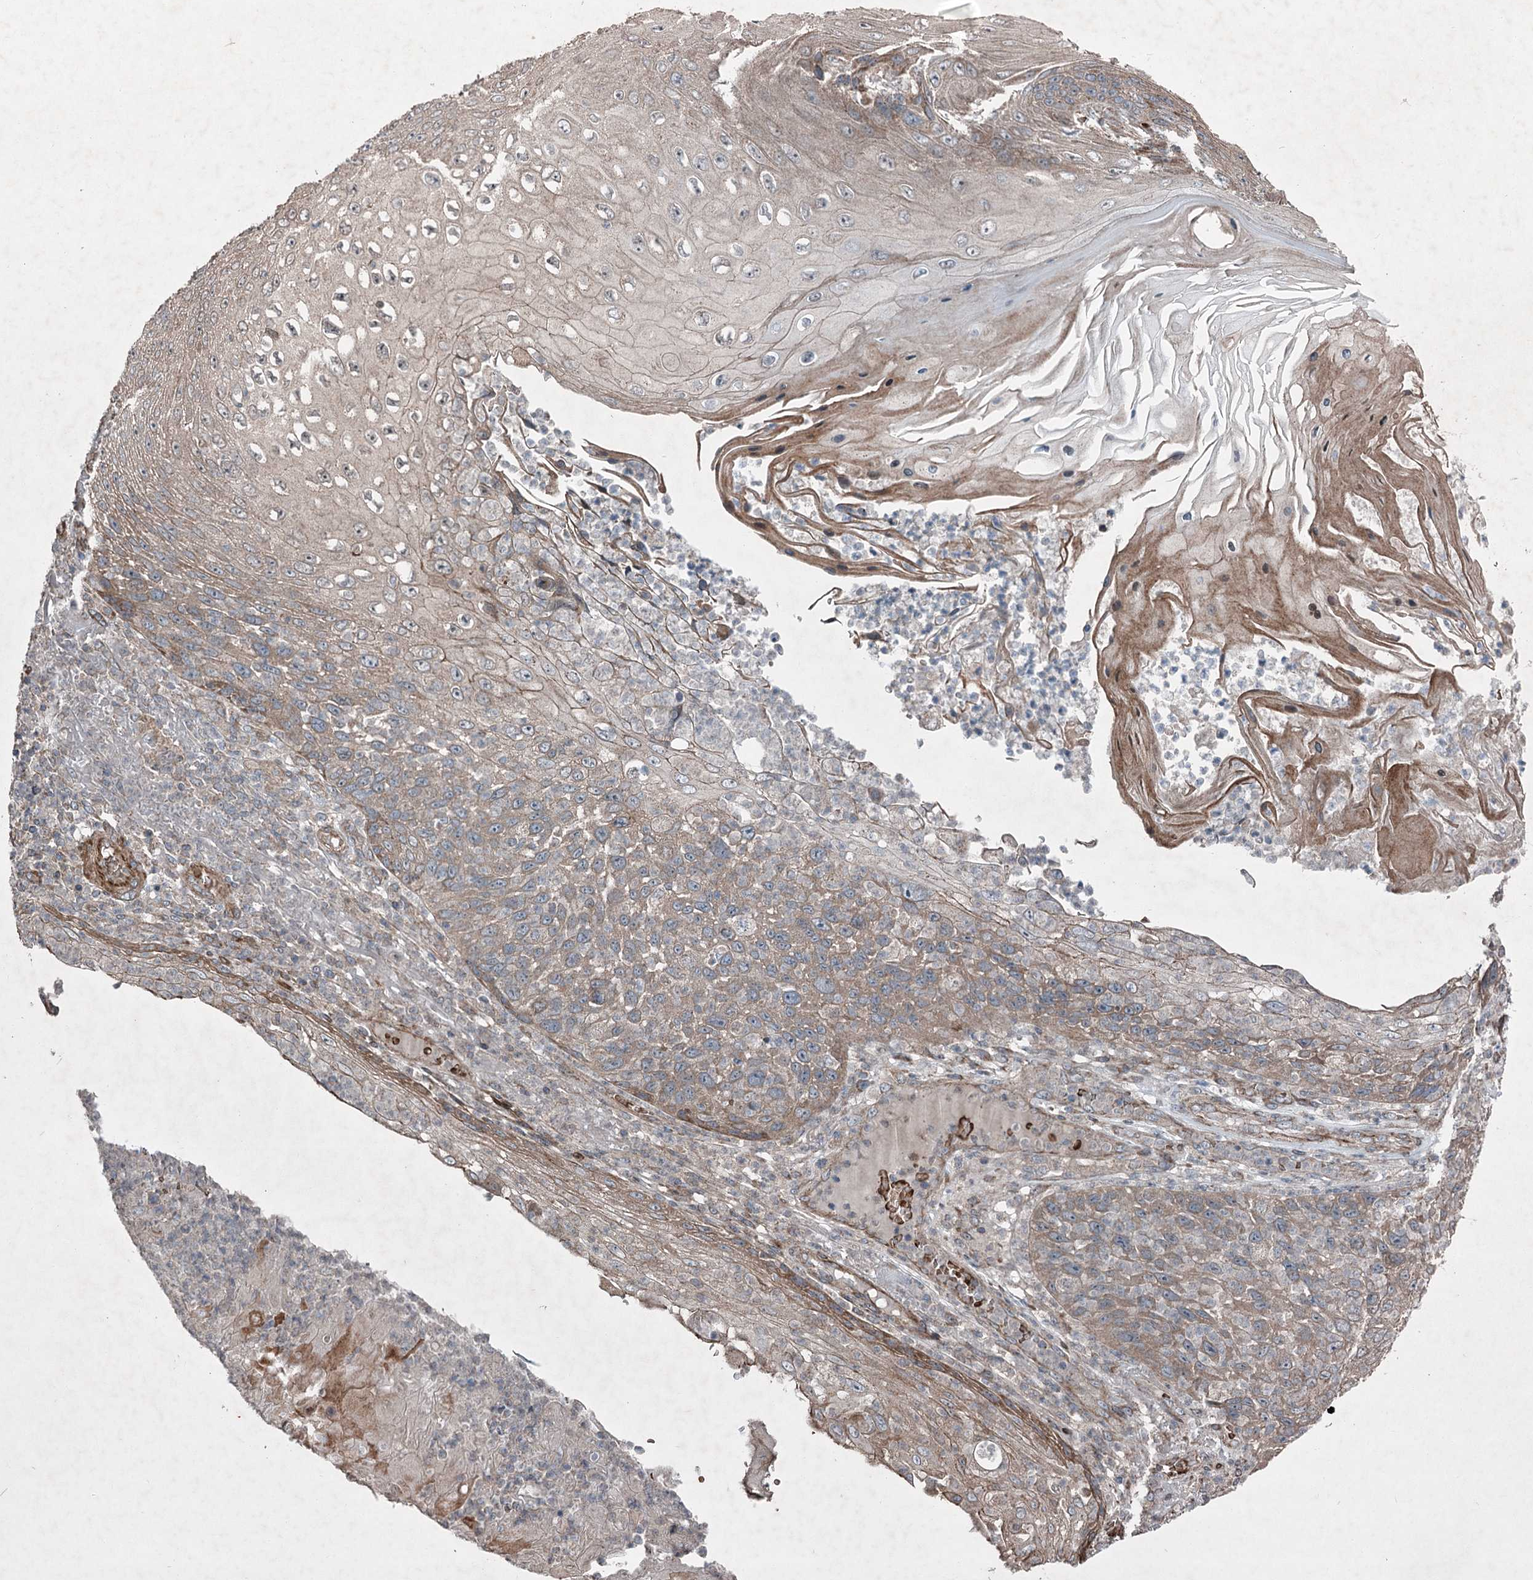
{"staining": {"intensity": "weak", "quantity": ">75%", "location": "cytoplasmic/membranous"}, "tissue": "skin cancer", "cell_type": "Tumor cells", "image_type": "cancer", "snomed": [{"axis": "morphology", "description": "Squamous cell carcinoma, NOS"}, {"axis": "topography", "description": "Skin"}], "caption": "IHC of skin cancer reveals low levels of weak cytoplasmic/membranous staining in approximately >75% of tumor cells. Nuclei are stained in blue.", "gene": "SERINC5", "patient": {"sex": "female", "age": 88}}